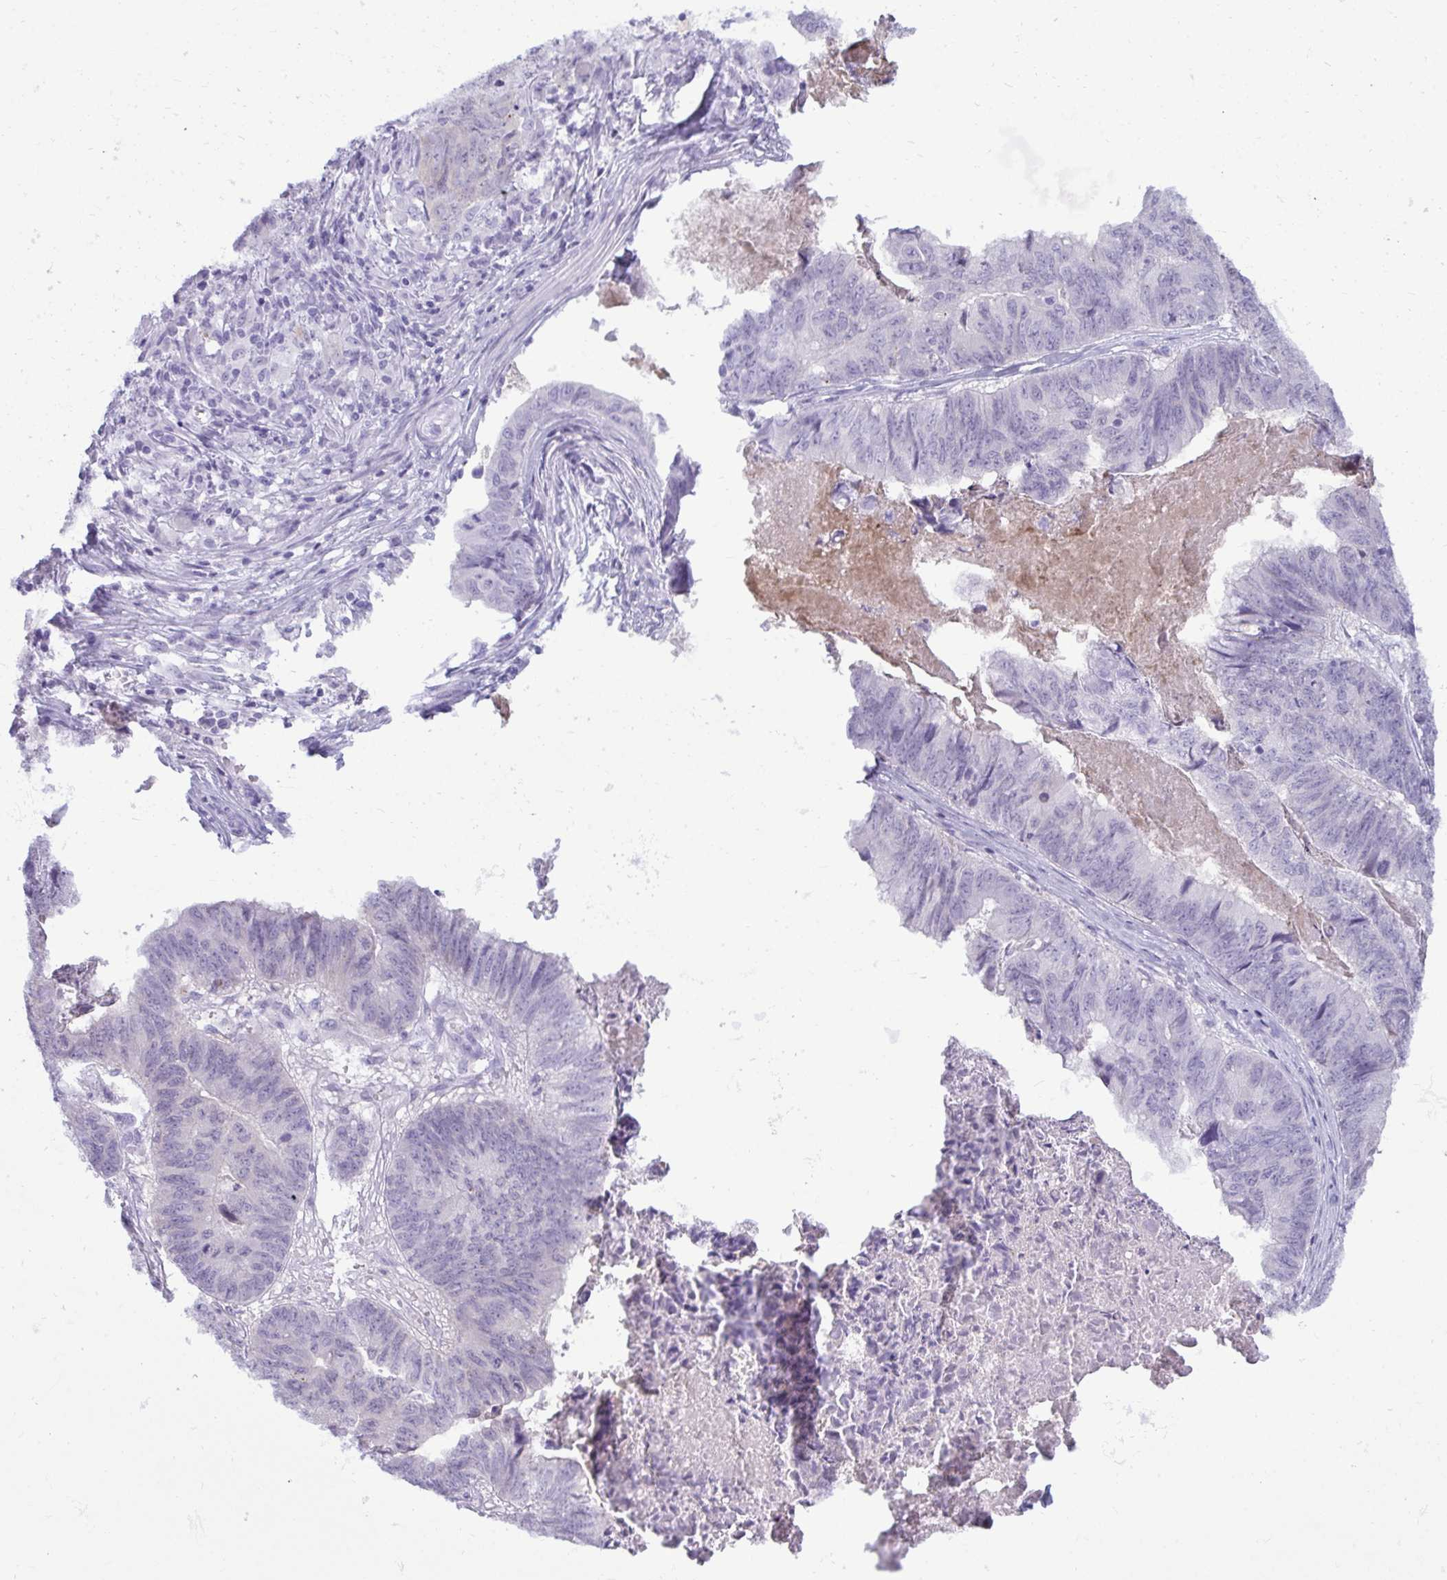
{"staining": {"intensity": "negative", "quantity": "none", "location": "none"}, "tissue": "stomach cancer", "cell_type": "Tumor cells", "image_type": "cancer", "snomed": [{"axis": "morphology", "description": "Adenocarcinoma, NOS"}, {"axis": "topography", "description": "Stomach, lower"}], "caption": "Immunohistochemistry (IHC) of stomach adenocarcinoma reveals no positivity in tumor cells.", "gene": "ANKRD60", "patient": {"sex": "male", "age": 77}}